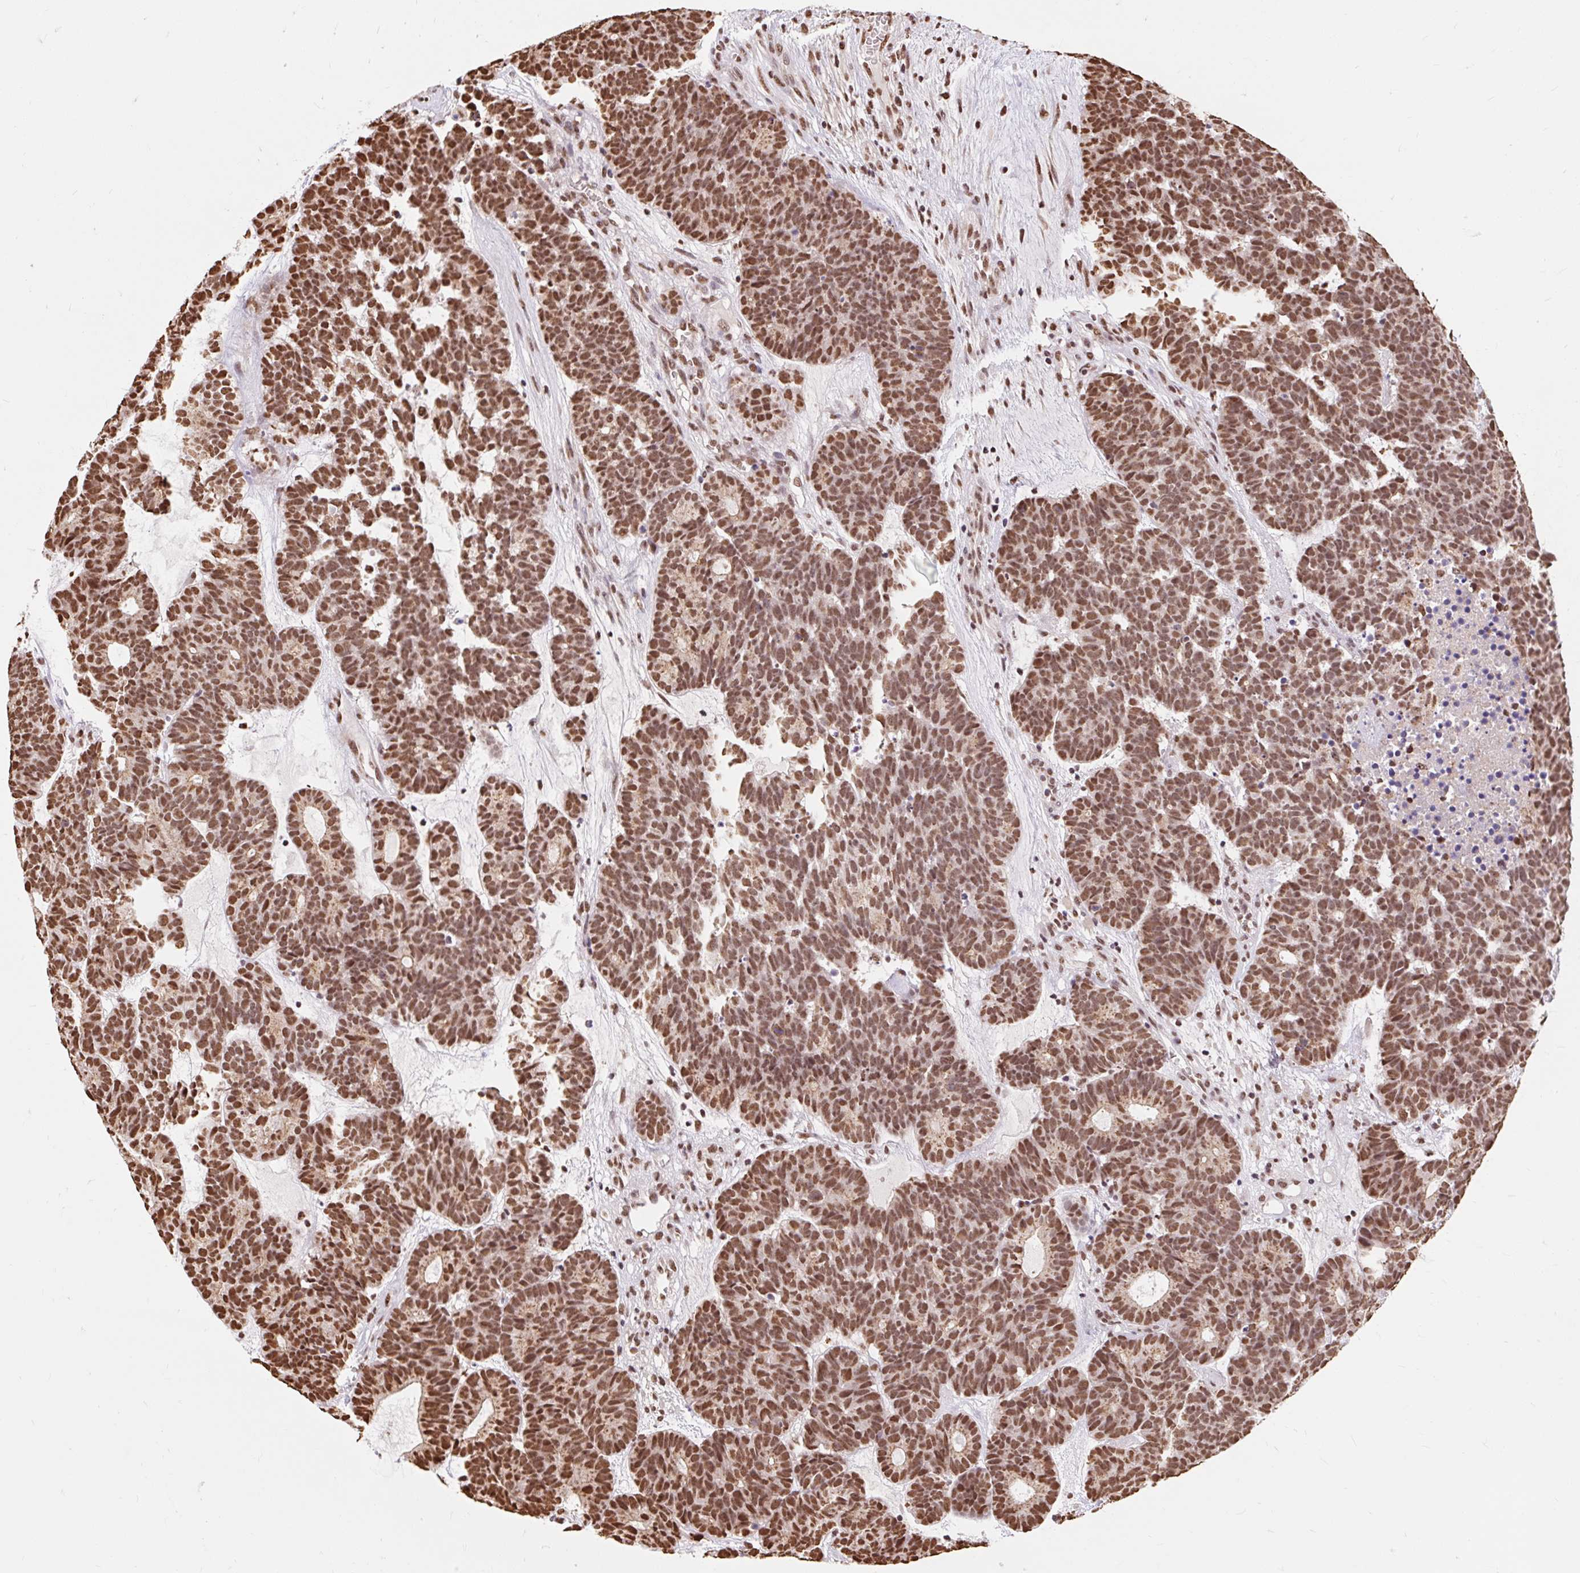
{"staining": {"intensity": "moderate", "quantity": ">75%", "location": "nuclear"}, "tissue": "head and neck cancer", "cell_type": "Tumor cells", "image_type": "cancer", "snomed": [{"axis": "morphology", "description": "Adenocarcinoma, NOS"}, {"axis": "topography", "description": "Head-Neck"}], "caption": "Moderate nuclear staining for a protein is seen in about >75% of tumor cells of head and neck cancer using immunohistochemistry (IHC).", "gene": "BICRA", "patient": {"sex": "female", "age": 81}}